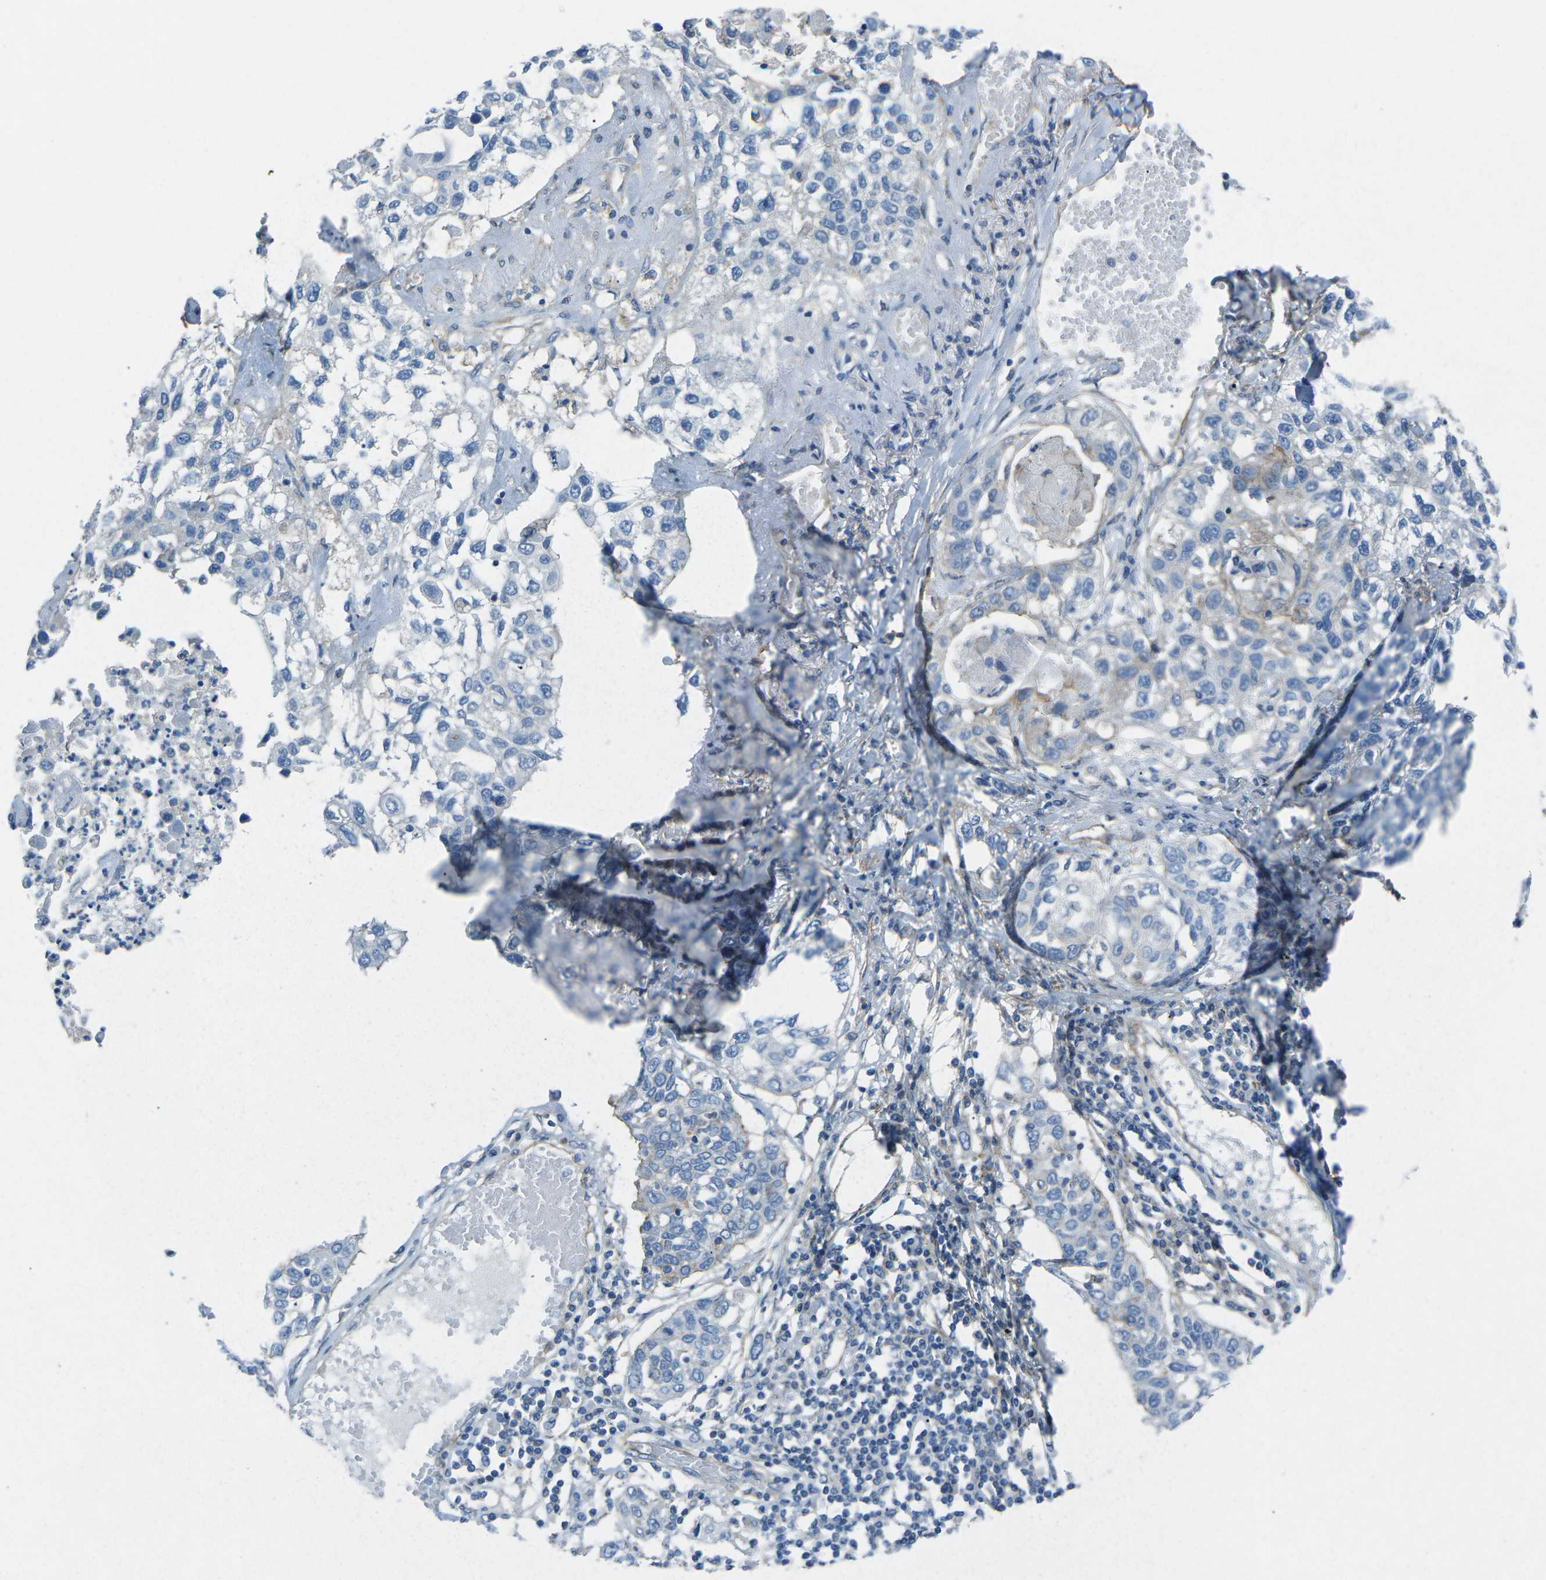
{"staining": {"intensity": "negative", "quantity": "none", "location": "none"}, "tissue": "lung cancer", "cell_type": "Tumor cells", "image_type": "cancer", "snomed": [{"axis": "morphology", "description": "Squamous cell carcinoma, NOS"}, {"axis": "topography", "description": "Lung"}], "caption": "Protein analysis of lung cancer exhibits no significant expression in tumor cells. (DAB immunohistochemistry visualized using brightfield microscopy, high magnification).", "gene": "UTRN", "patient": {"sex": "male", "age": 71}}